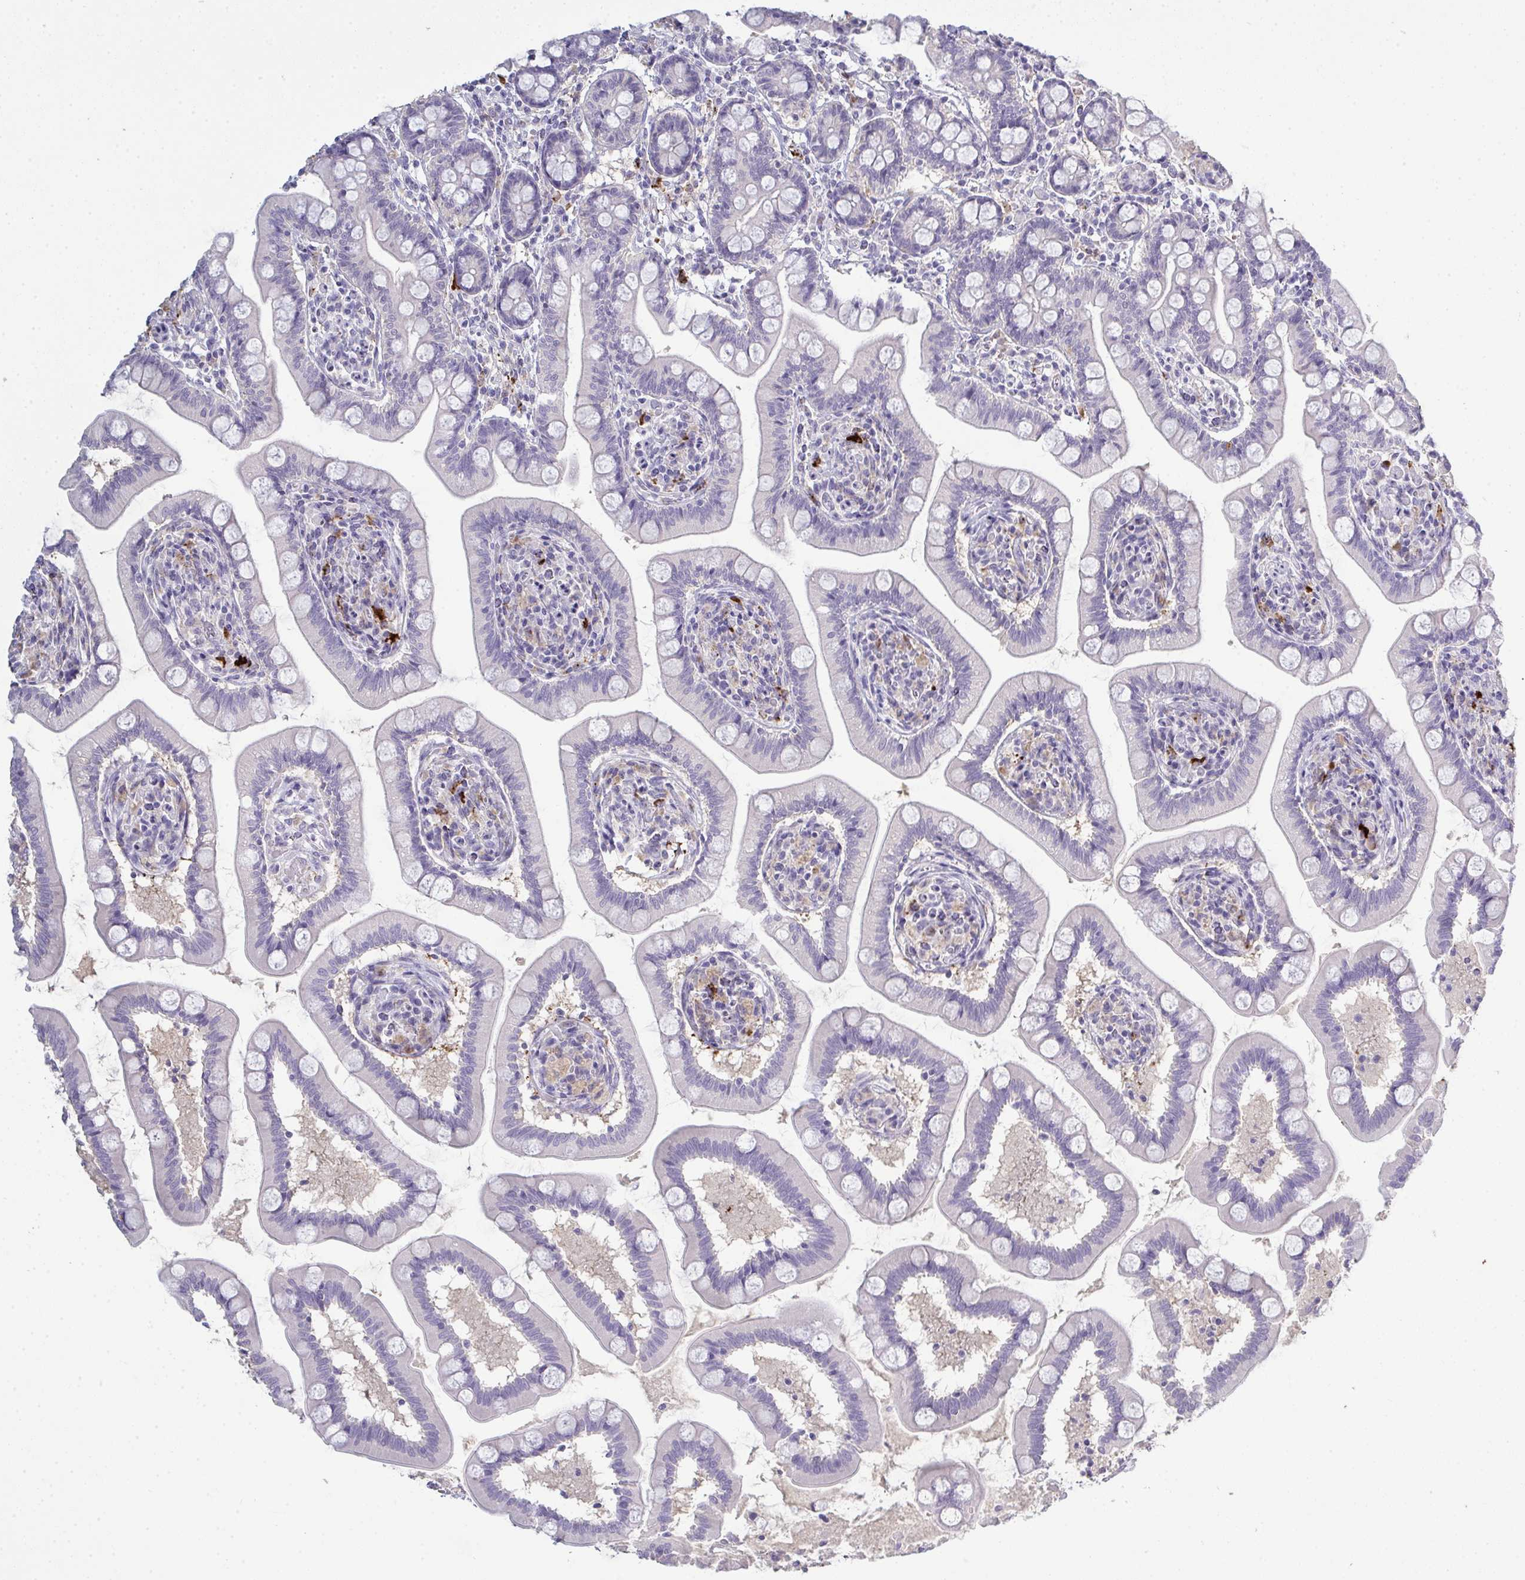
{"staining": {"intensity": "negative", "quantity": "none", "location": "none"}, "tissue": "small intestine", "cell_type": "Glandular cells", "image_type": "normal", "snomed": [{"axis": "morphology", "description": "Normal tissue, NOS"}, {"axis": "topography", "description": "Small intestine"}], "caption": "An IHC histopathology image of unremarkable small intestine is shown. There is no staining in glandular cells of small intestine. Nuclei are stained in blue.", "gene": "ADAM21", "patient": {"sex": "female", "age": 64}}